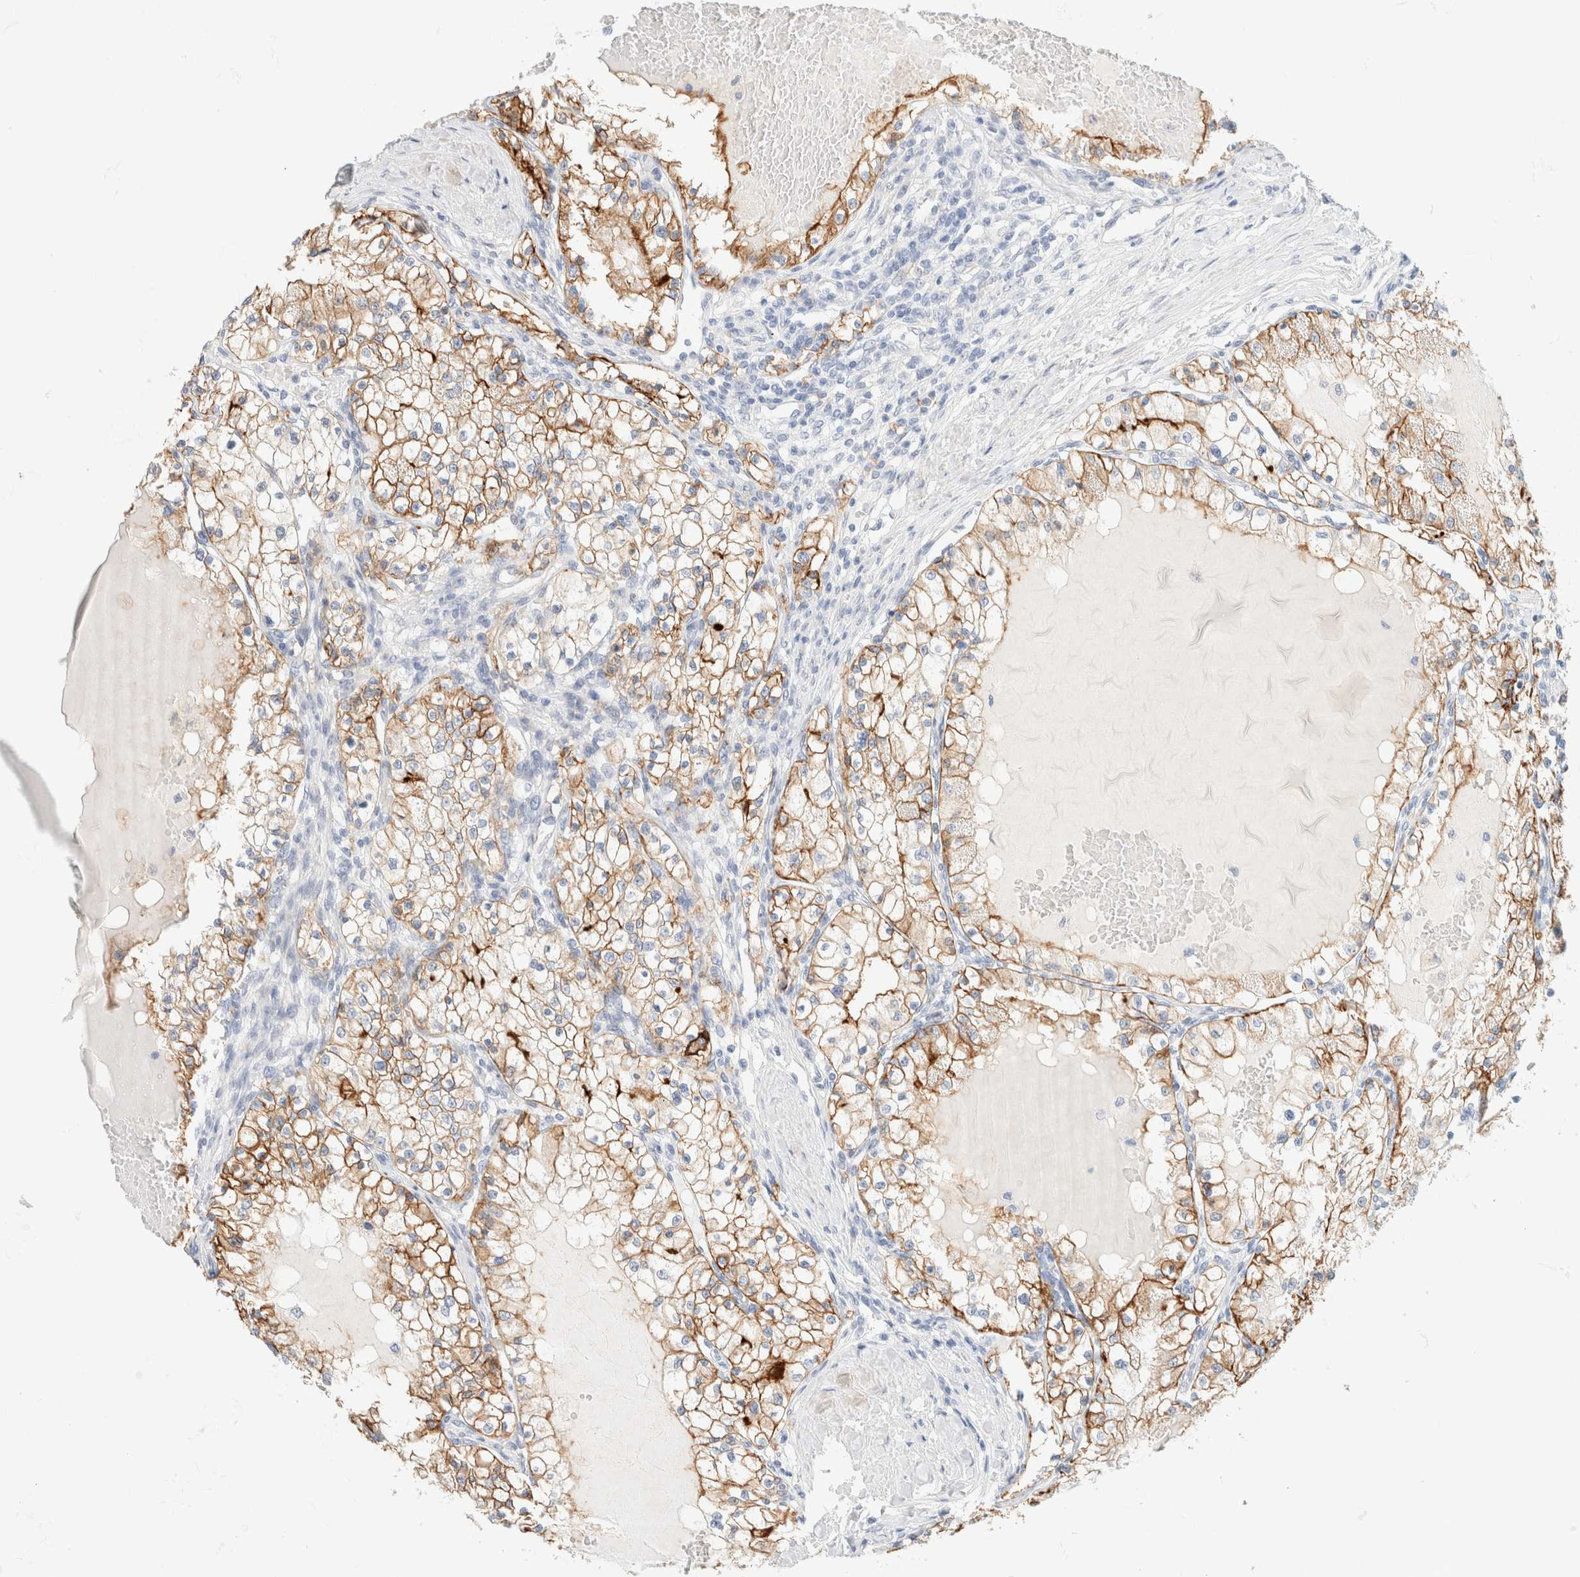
{"staining": {"intensity": "moderate", "quantity": ">75%", "location": "cytoplasmic/membranous"}, "tissue": "renal cancer", "cell_type": "Tumor cells", "image_type": "cancer", "snomed": [{"axis": "morphology", "description": "Adenocarcinoma, NOS"}, {"axis": "topography", "description": "Kidney"}], "caption": "Human adenocarcinoma (renal) stained for a protein (brown) reveals moderate cytoplasmic/membranous positive positivity in approximately >75% of tumor cells.", "gene": "CA12", "patient": {"sex": "male", "age": 68}}